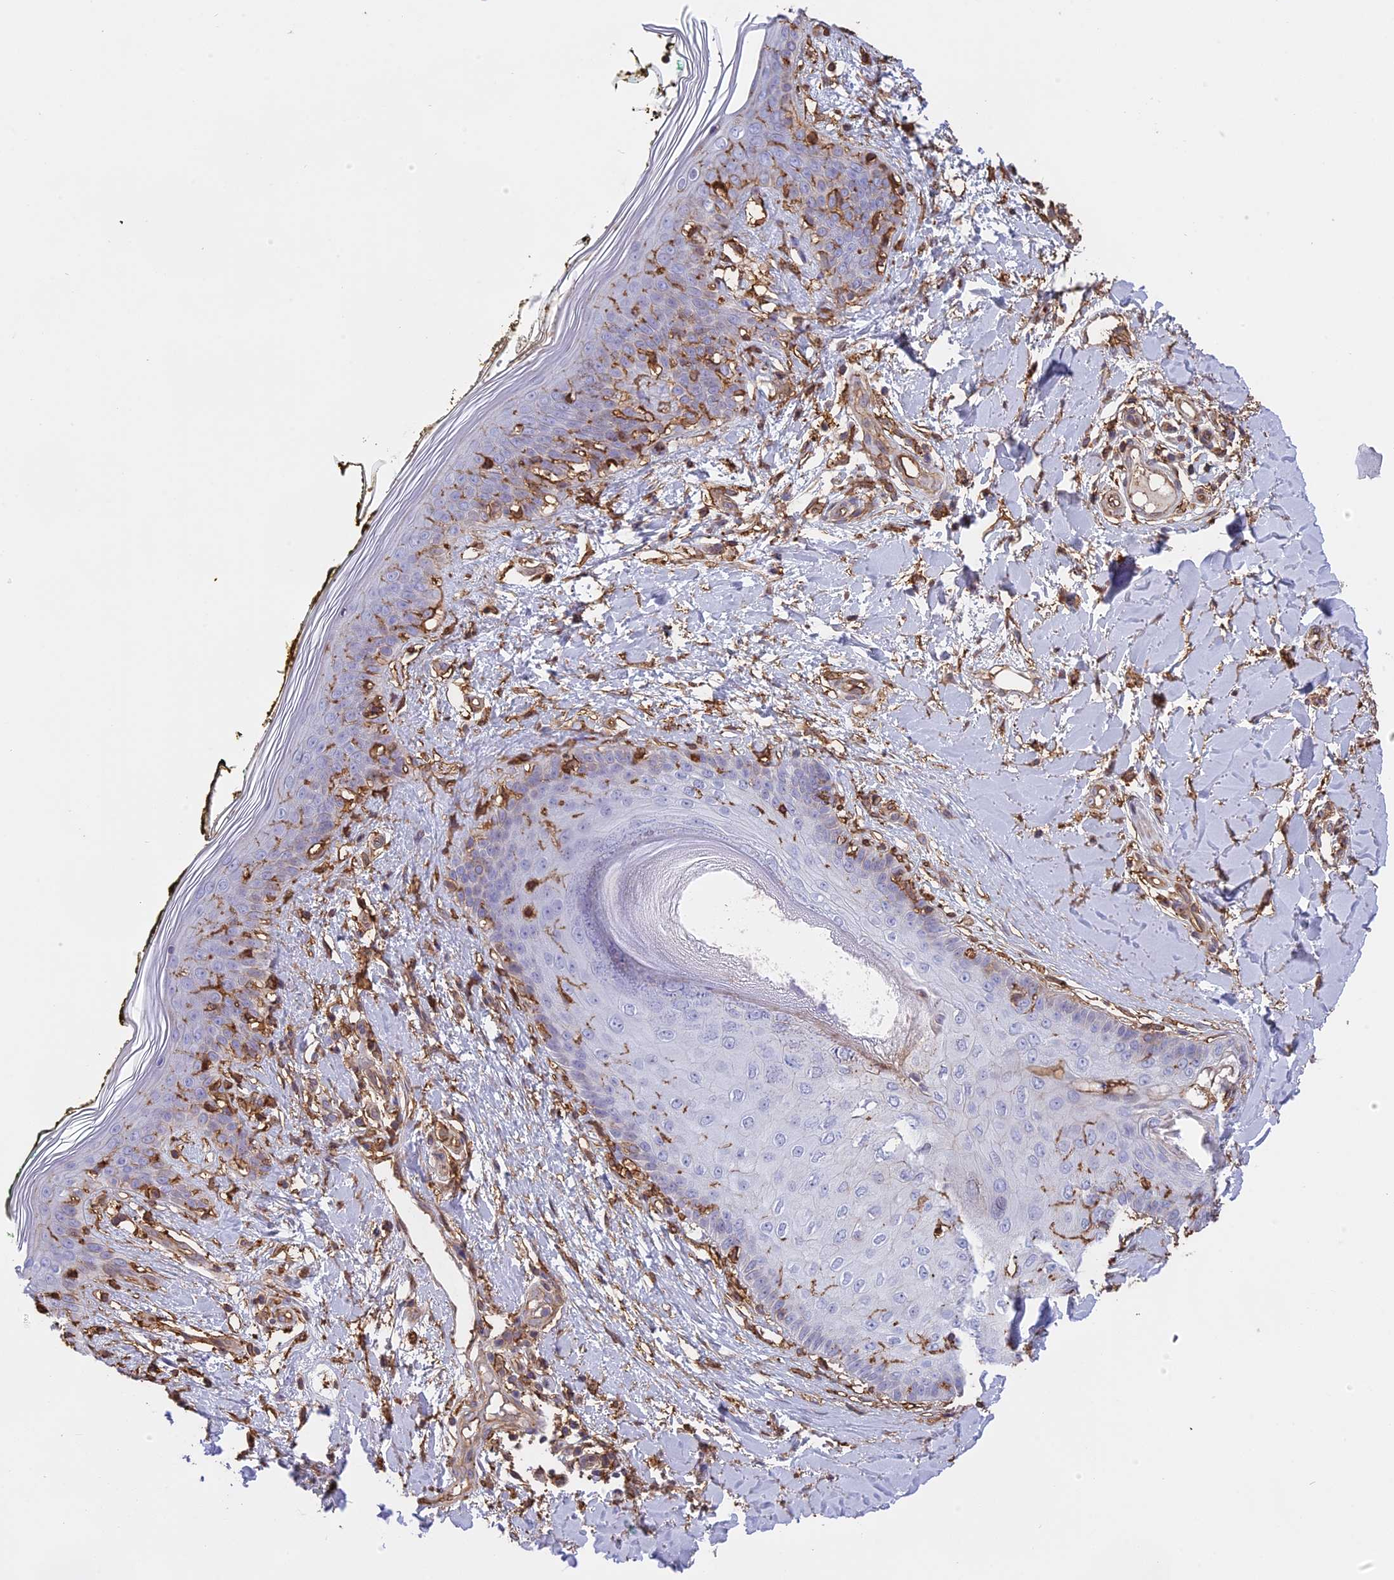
{"staining": {"intensity": "moderate", "quantity": ">75%", "location": "cytoplasmic/membranous"}, "tissue": "skin", "cell_type": "Fibroblasts", "image_type": "normal", "snomed": [{"axis": "morphology", "description": "Normal tissue, NOS"}, {"axis": "topography", "description": "Skin"}], "caption": "Immunohistochemistry staining of benign skin, which exhibits medium levels of moderate cytoplasmic/membranous expression in approximately >75% of fibroblasts indicating moderate cytoplasmic/membranous protein expression. The staining was performed using DAB (3,3'-diaminobenzidine) (brown) for protein detection and nuclei were counterstained in hematoxylin (blue).", "gene": "TMEM255B", "patient": {"sex": "female", "age": 34}}